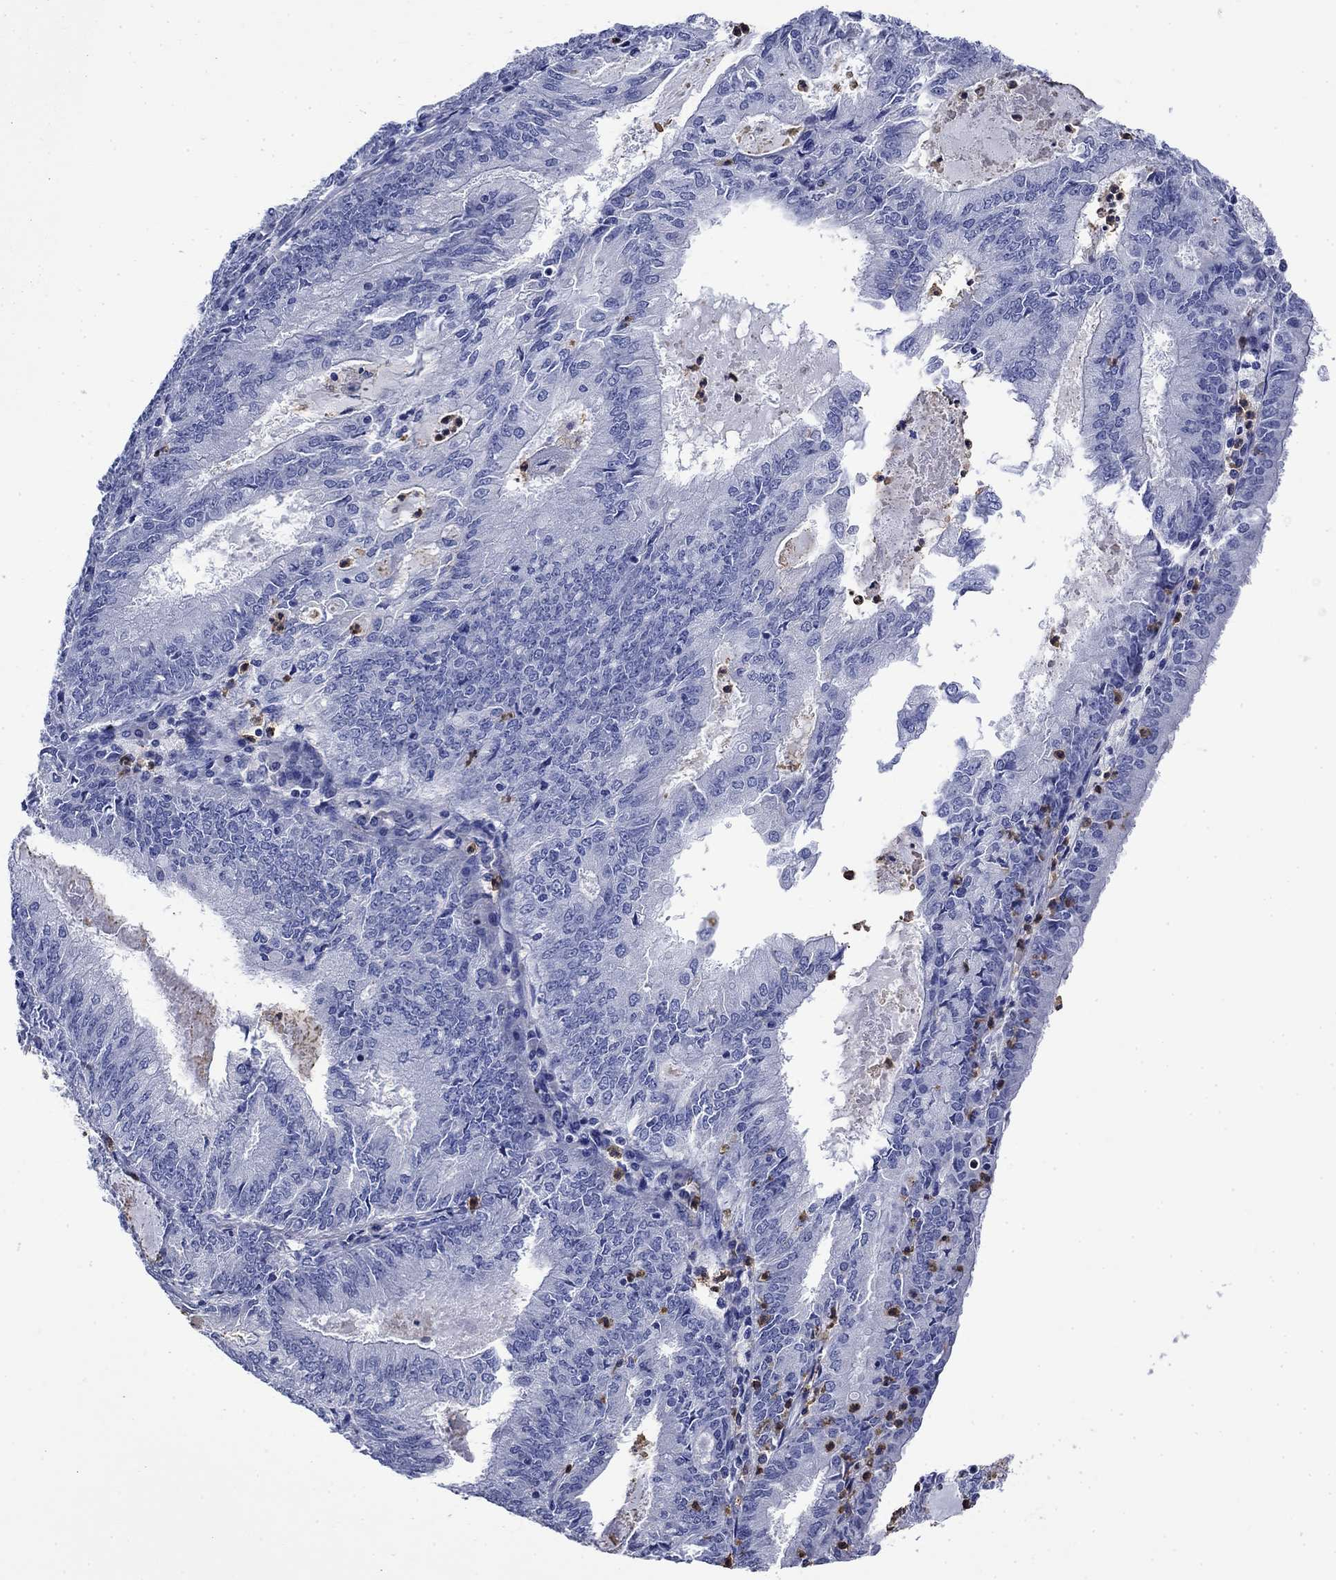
{"staining": {"intensity": "negative", "quantity": "none", "location": "none"}, "tissue": "endometrial cancer", "cell_type": "Tumor cells", "image_type": "cancer", "snomed": [{"axis": "morphology", "description": "Adenocarcinoma, NOS"}, {"axis": "topography", "description": "Endometrium"}], "caption": "Protein analysis of endometrial cancer (adenocarcinoma) exhibits no significant positivity in tumor cells.", "gene": "TFR2", "patient": {"sex": "female", "age": 57}}